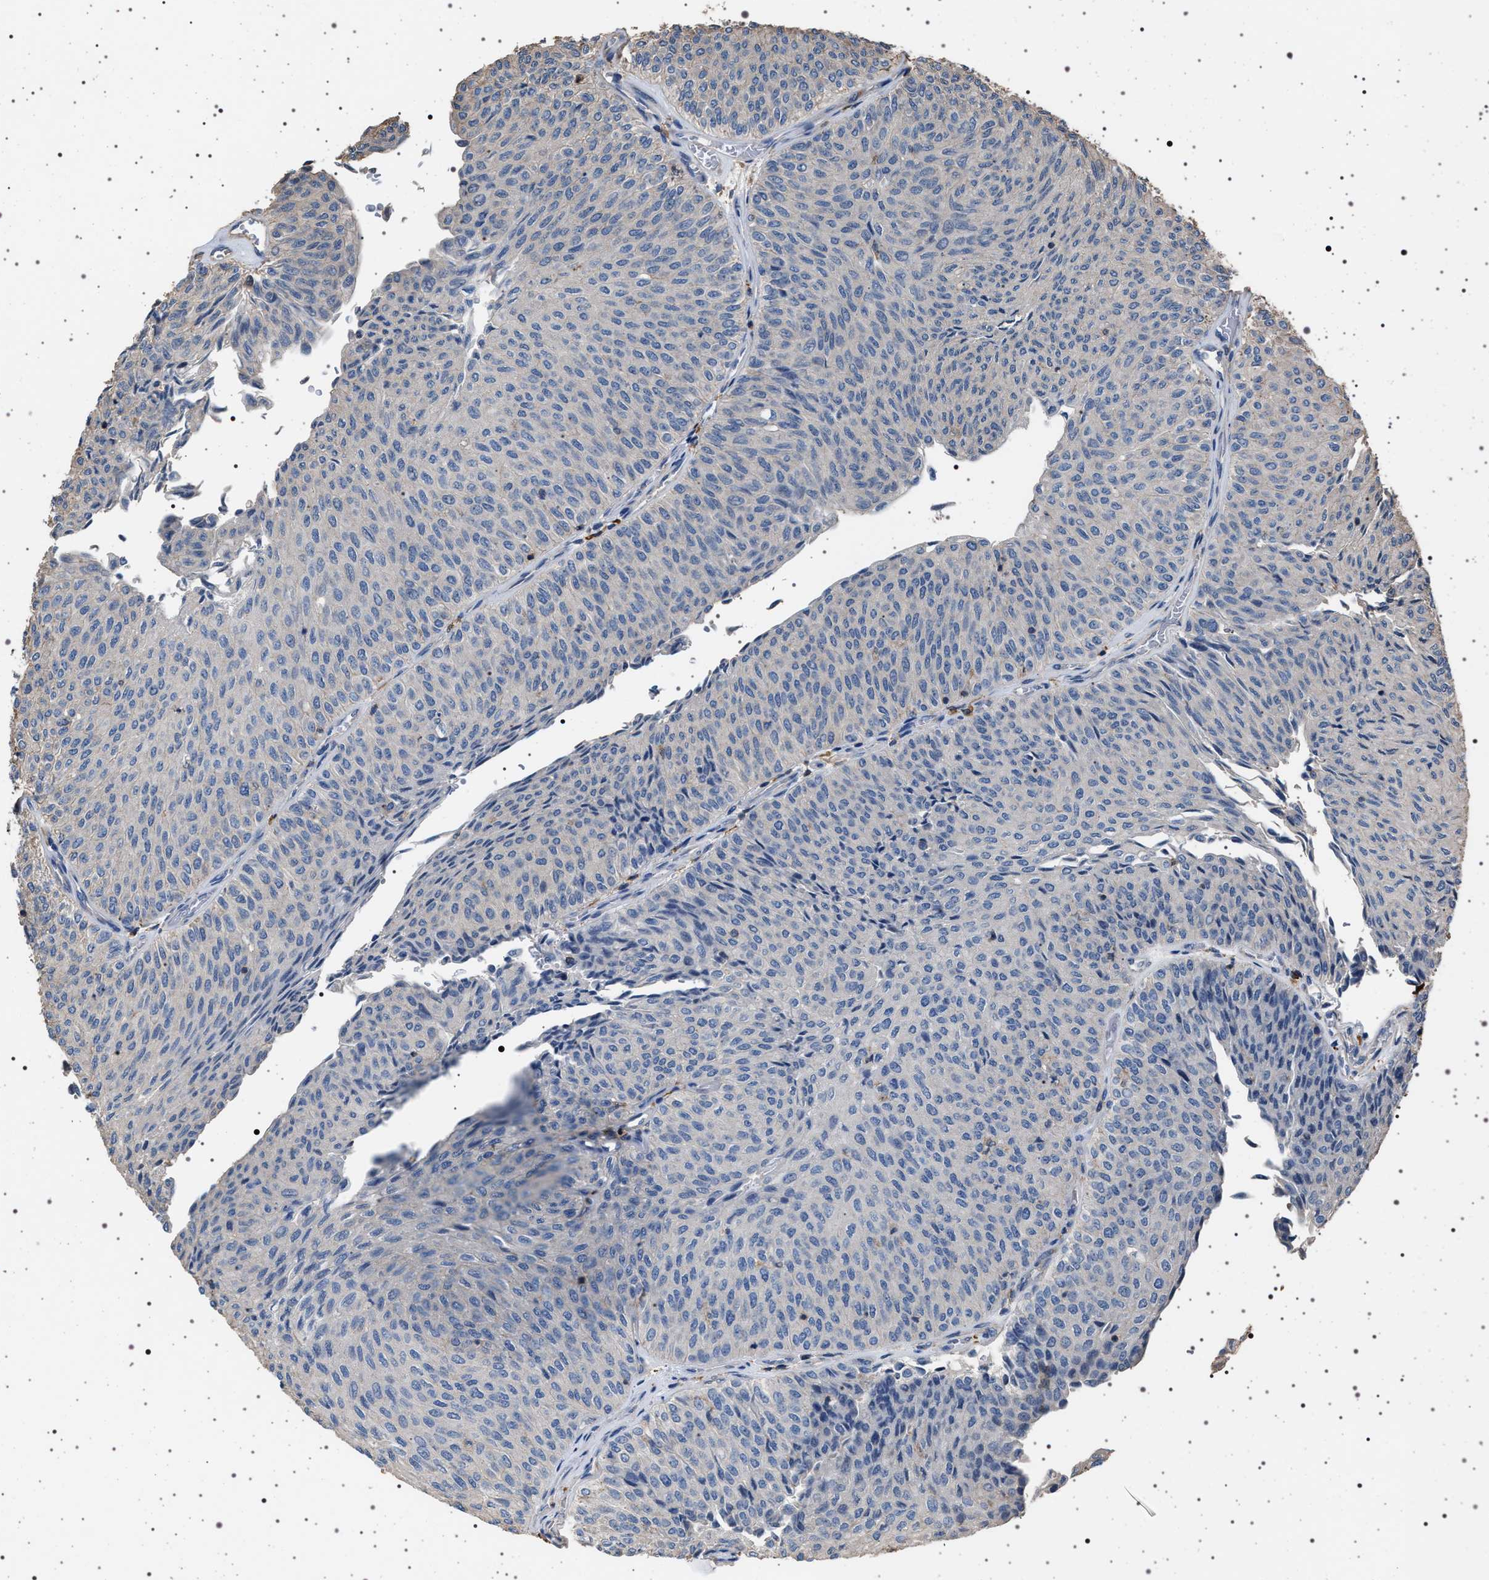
{"staining": {"intensity": "negative", "quantity": "none", "location": "none"}, "tissue": "urothelial cancer", "cell_type": "Tumor cells", "image_type": "cancer", "snomed": [{"axis": "morphology", "description": "Urothelial carcinoma, Low grade"}, {"axis": "topography", "description": "Urinary bladder"}], "caption": "A histopathology image of urothelial cancer stained for a protein shows no brown staining in tumor cells.", "gene": "SMAP2", "patient": {"sex": "male", "age": 78}}